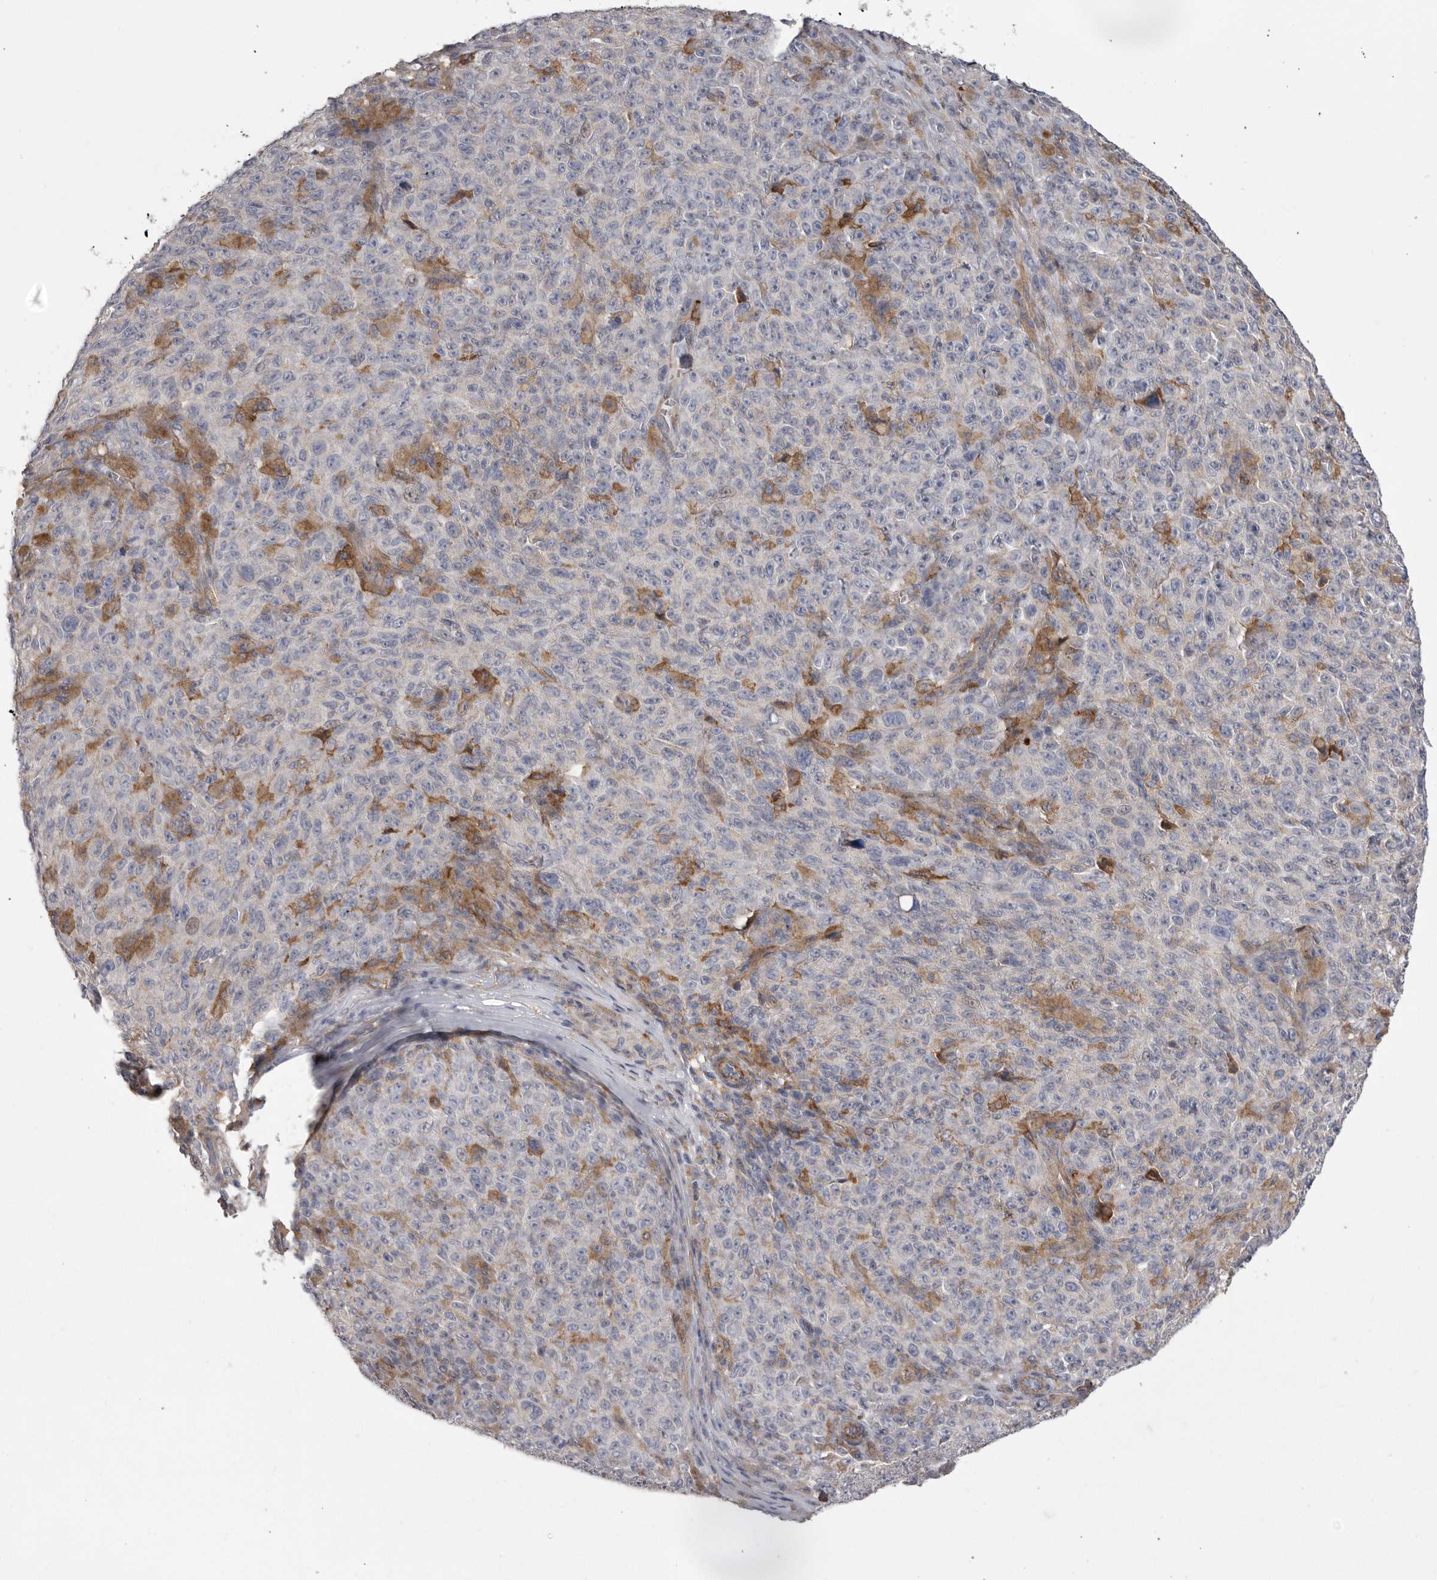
{"staining": {"intensity": "negative", "quantity": "none", "location": "none"}, "tissue": "melanoma", "cell_type": "Tumor cells", "image_type": "cancer", "snomed": [{"axis": "morphology", "description": "Malignant melanoma, NOS"}, {"axis": "topography", "description": "Skin"}], "caption": "Tumor cells are negative for protein expression in human melanoma. (DAB (3,3'-diaminobenzidine) immunohistochemistry (IHC) visualized using brightfield microscopy, high magnification).", "gene": "SIGLEC10", "patient": {"sex": "female", "age": 82}}